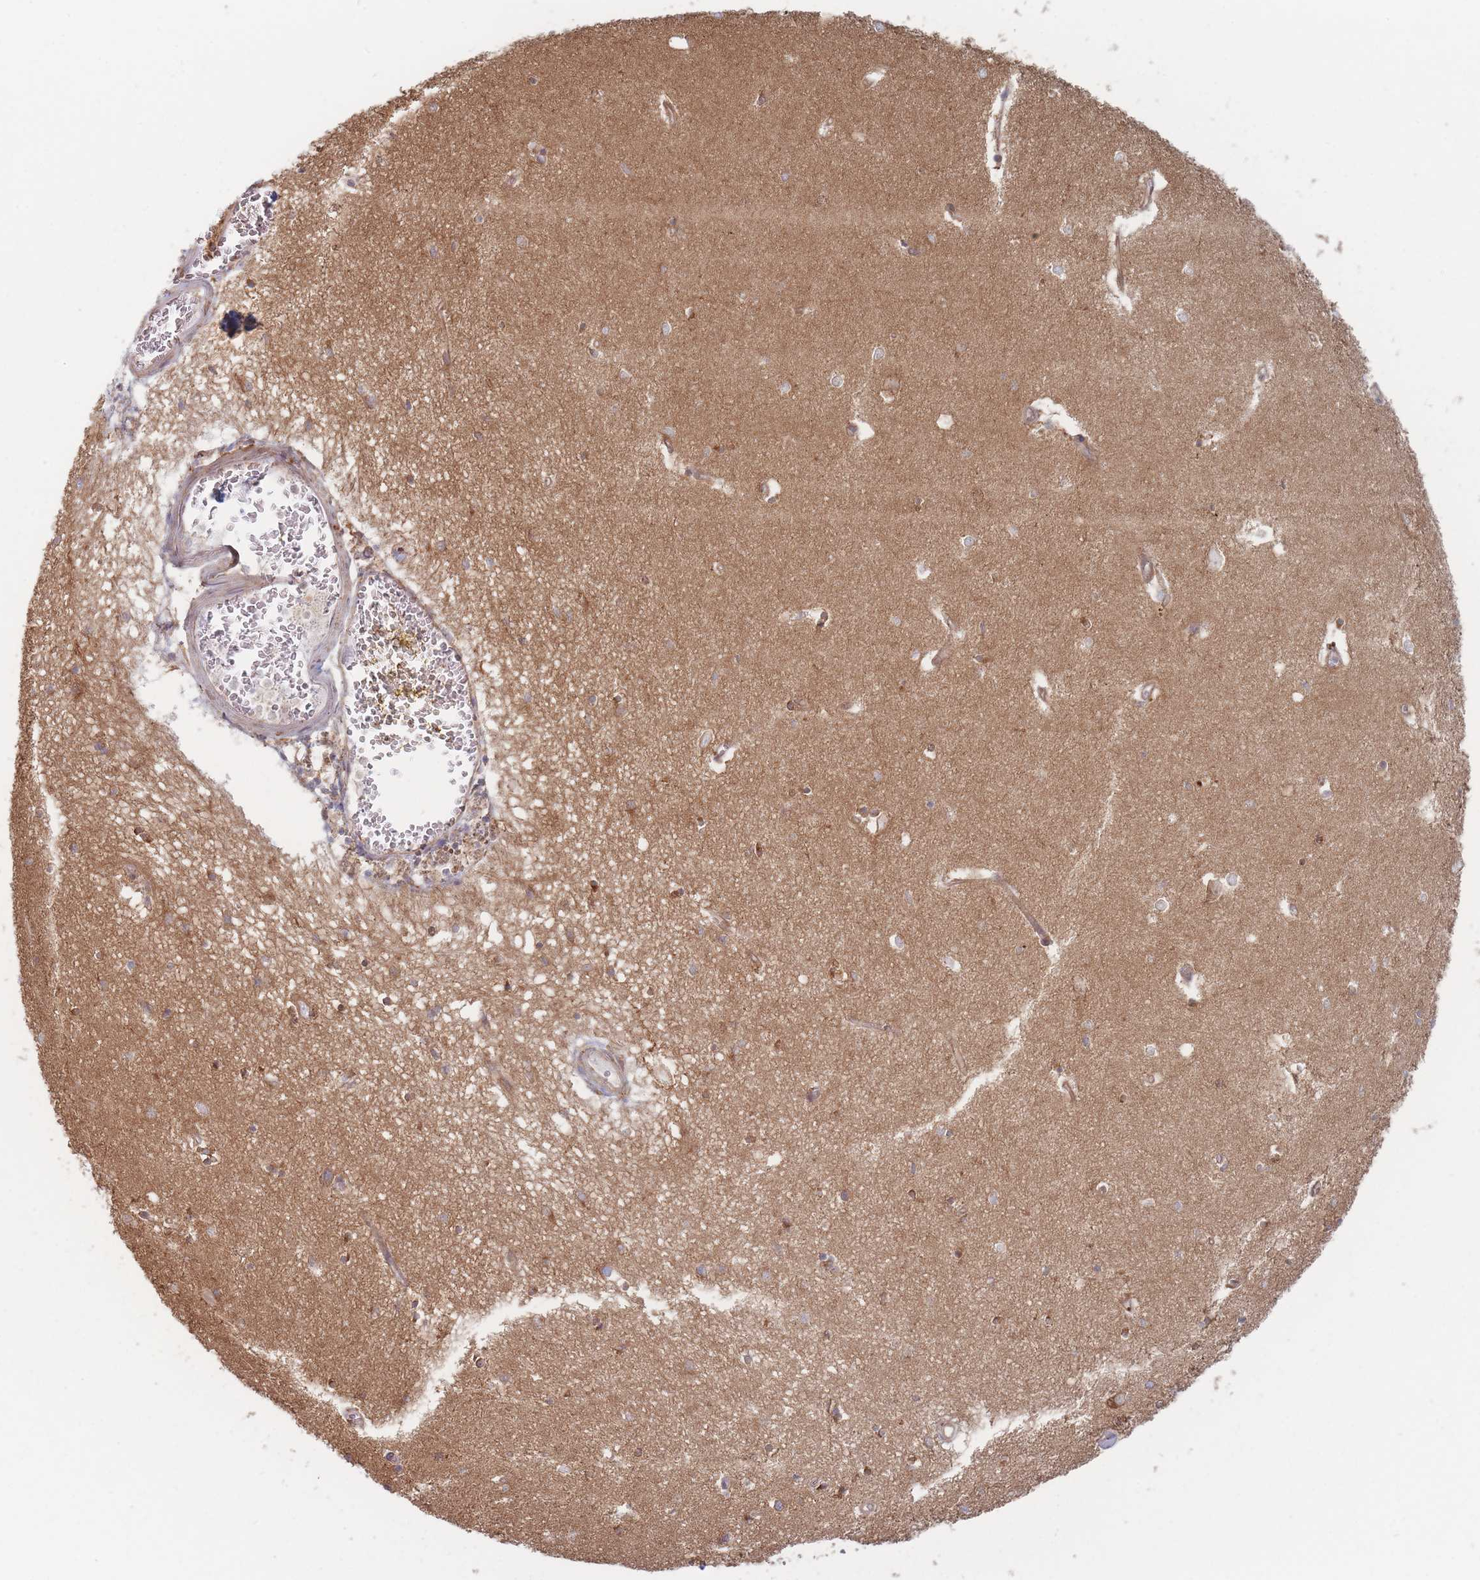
{"staining": {"intensity": "moderate", "quantity": ">75%", "location": "cytoplasmic/membranous"}, "tissue": "hippocampus", "cell_type": "Glial cells", "image_type": "normal", "snomed": [{"axis": "morphology", "description": "Normal tissue, NOS"}, {"axis": "topography", "description": "Hippocampus"}], "caption": "Glial cells reveal medium levels of moderate cytoplasmic/membranous staining in approximately >75% of cells in normal human hippocampus.", "gene": "KDSR", "patient": {"sex": "female", "age": 64}}